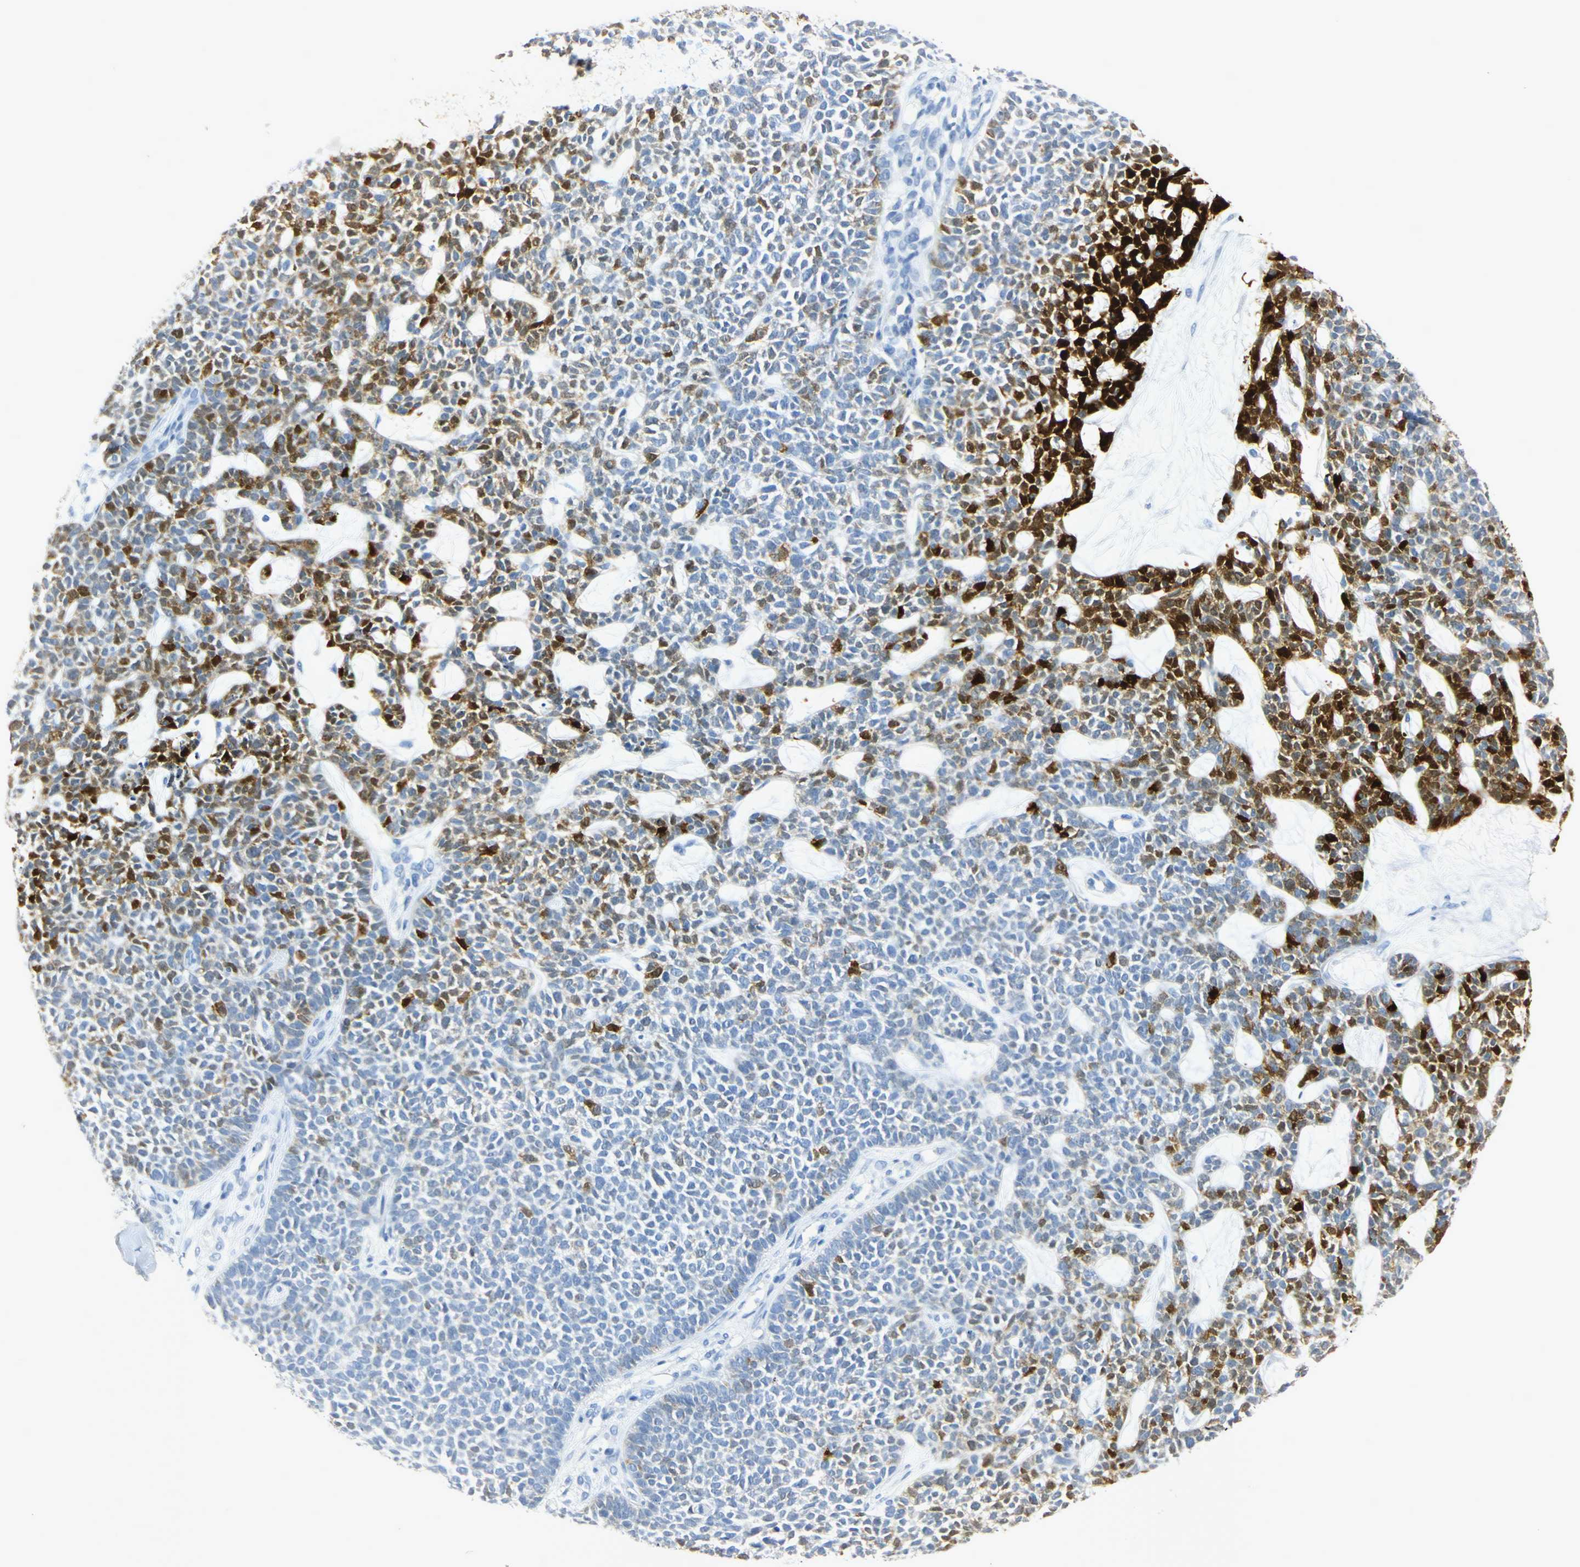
{"staining": {"intensity": "strong", "quantity": "25%-75%", "location": "cytoplasmic/membranous,nuclear"}, "tissue": "skin cancer", "cell_type": "Tumor cells", "image_type": "cancer", "snomed": [{"axis": "morphology", "description": "Basal cell carcinoma"}, {"axis": "topography", "description": "Skin"}], "caption": "Protein expression analysis of human skin basal cell carcinoma reveals strong cytoplasmic/membranous and nuclear staining in approximately 25%-75% of tumor cells. (DAB IHC with brightfield microscopy, high magnification).", "gene": "CA3", "patient": {"sex": "female", "age": 84}}